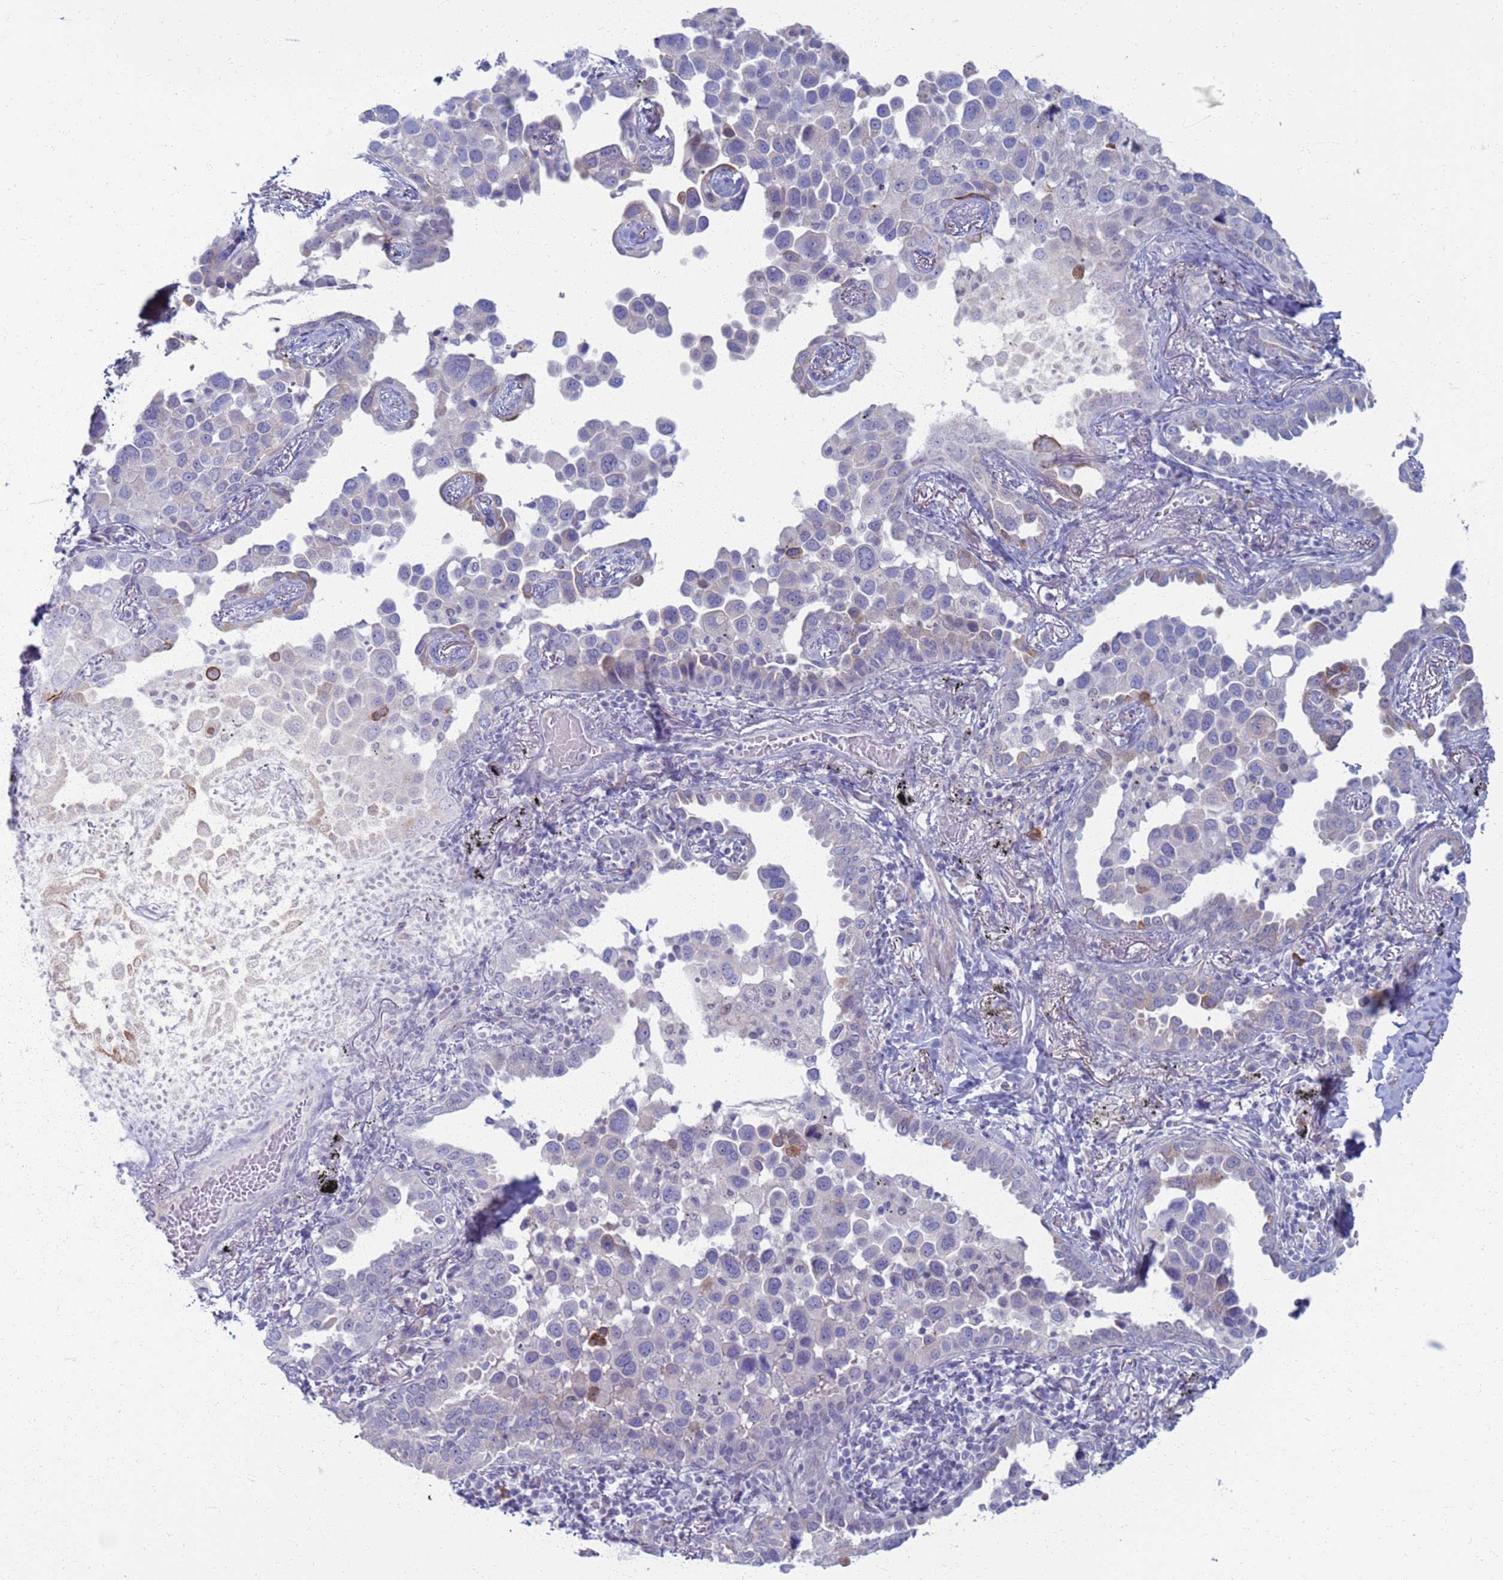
{"staining": {"intensity": "negative", "quantity": "none", "location": "none"}, "tissue": "lung cancer", "cell_type": "Tumor cells", "image_type": "cancer", "snomed": [{"axis": "morphology", "description": "Adenocarcinoma, NOS"}, {"axis": "topography", "description": "Lung"}], "caption": "An IHC image of lung cancer (adenocarcinoma) is shown. There is no staining in tumor cells of lung cancer (adenocarcinoma).", "gene": "CLCA2", "patient": {"sex": "male", "age": 67}}